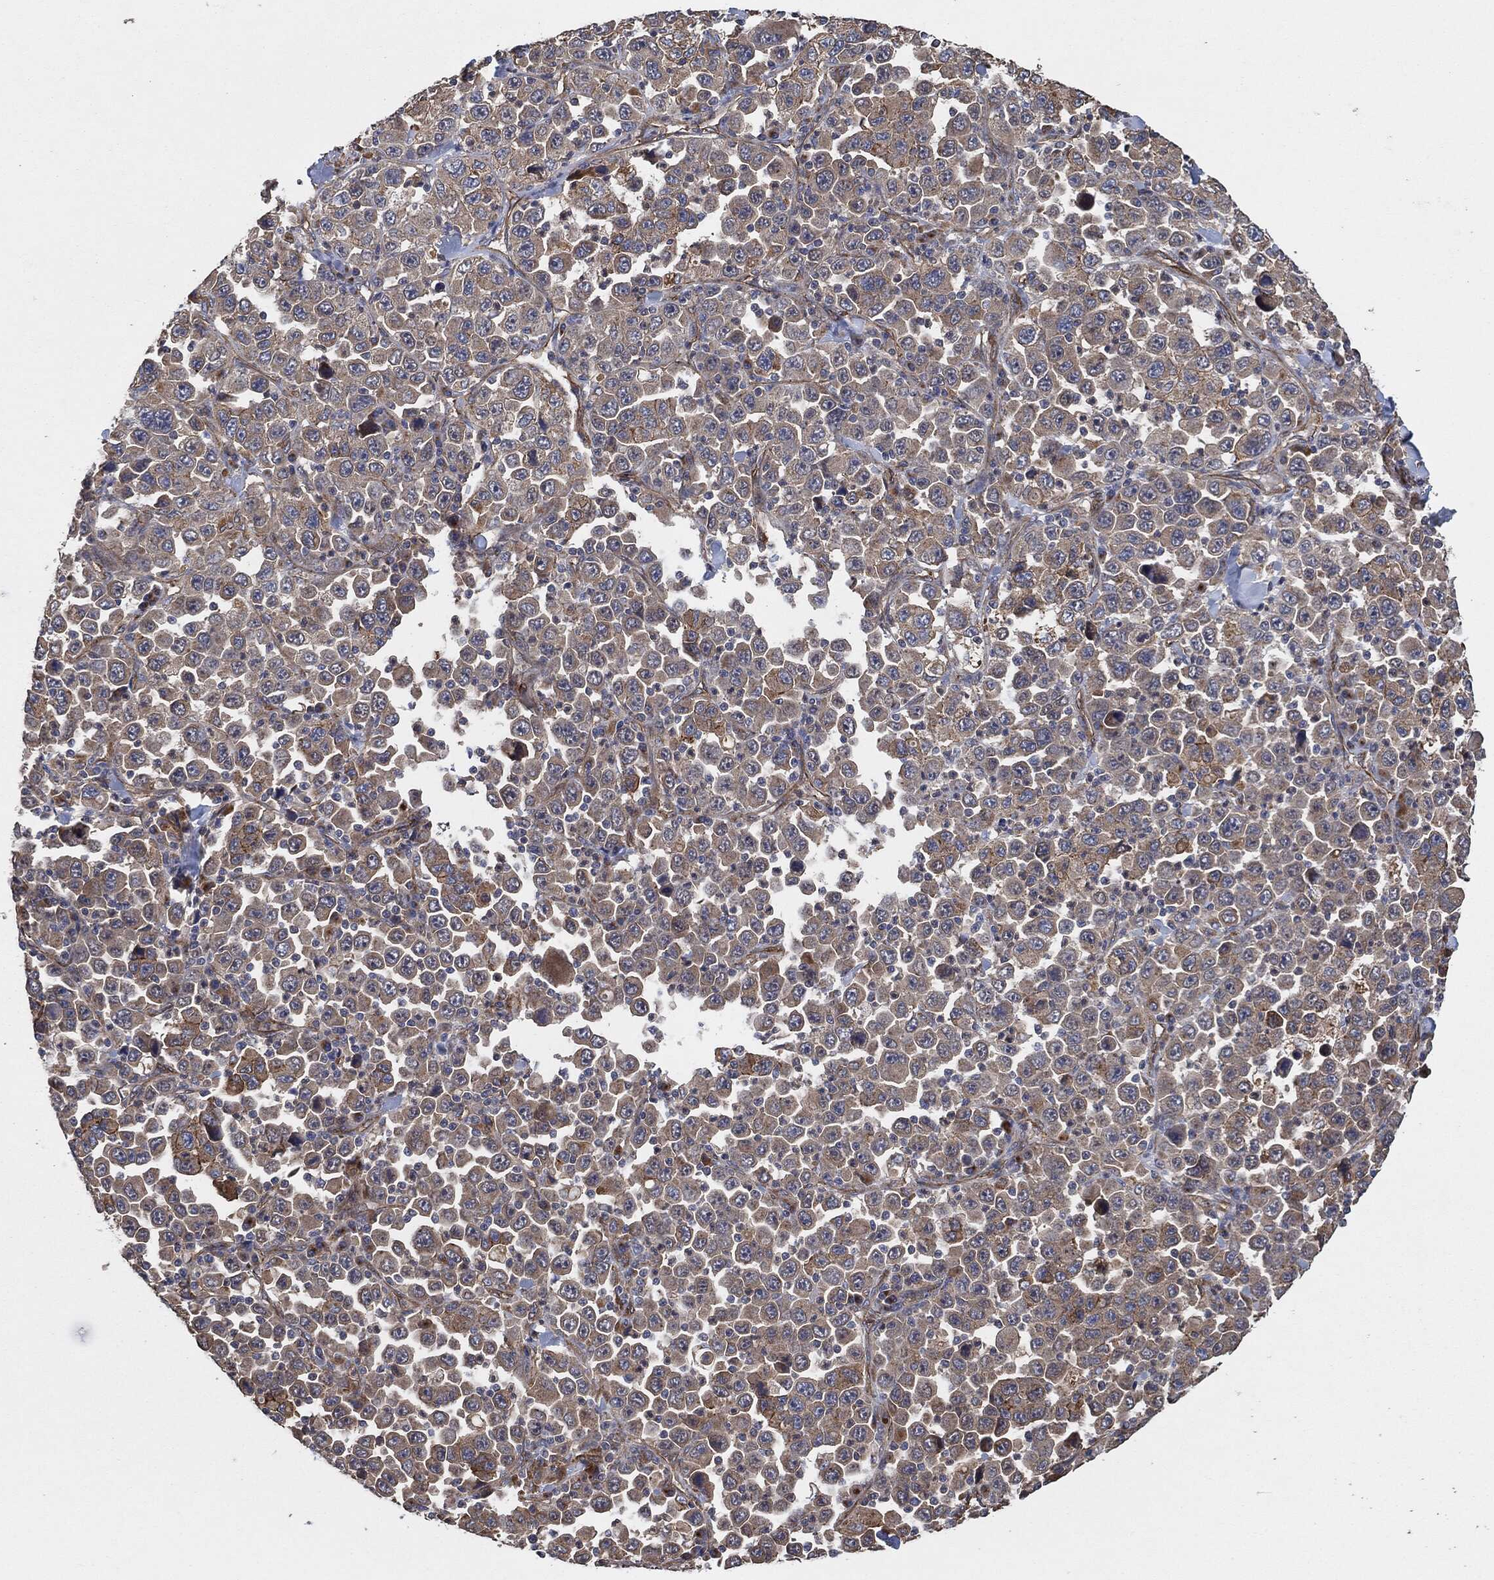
{"staining": {"intensity": "weak", "quantity": "25%-75%", "location": "cytoplasmic/membranous"}, "tissue": "stomach cancer", "cell_type": "Tumor cells", "image_type": "cancer", "snomed": [{"axis": "morphology", "description": "Normal tissue, NOS"}, {"axis": "morphology", "description": "Adenocarcinoma, NOS"}, {"axis": "topography", "description": "Stomach, upper"}, {"axis": "topography", "description": "Stomach"}], "caption": "Tumor cells reveal low levels of weak cytoplasmic/membranous staining in about 25%-75% of cells in adenocarcinoma (stomach). Nuclei are stained in blue.", "gene": "CTNNA1", "patient": {"sex": "male", "age": 59}}